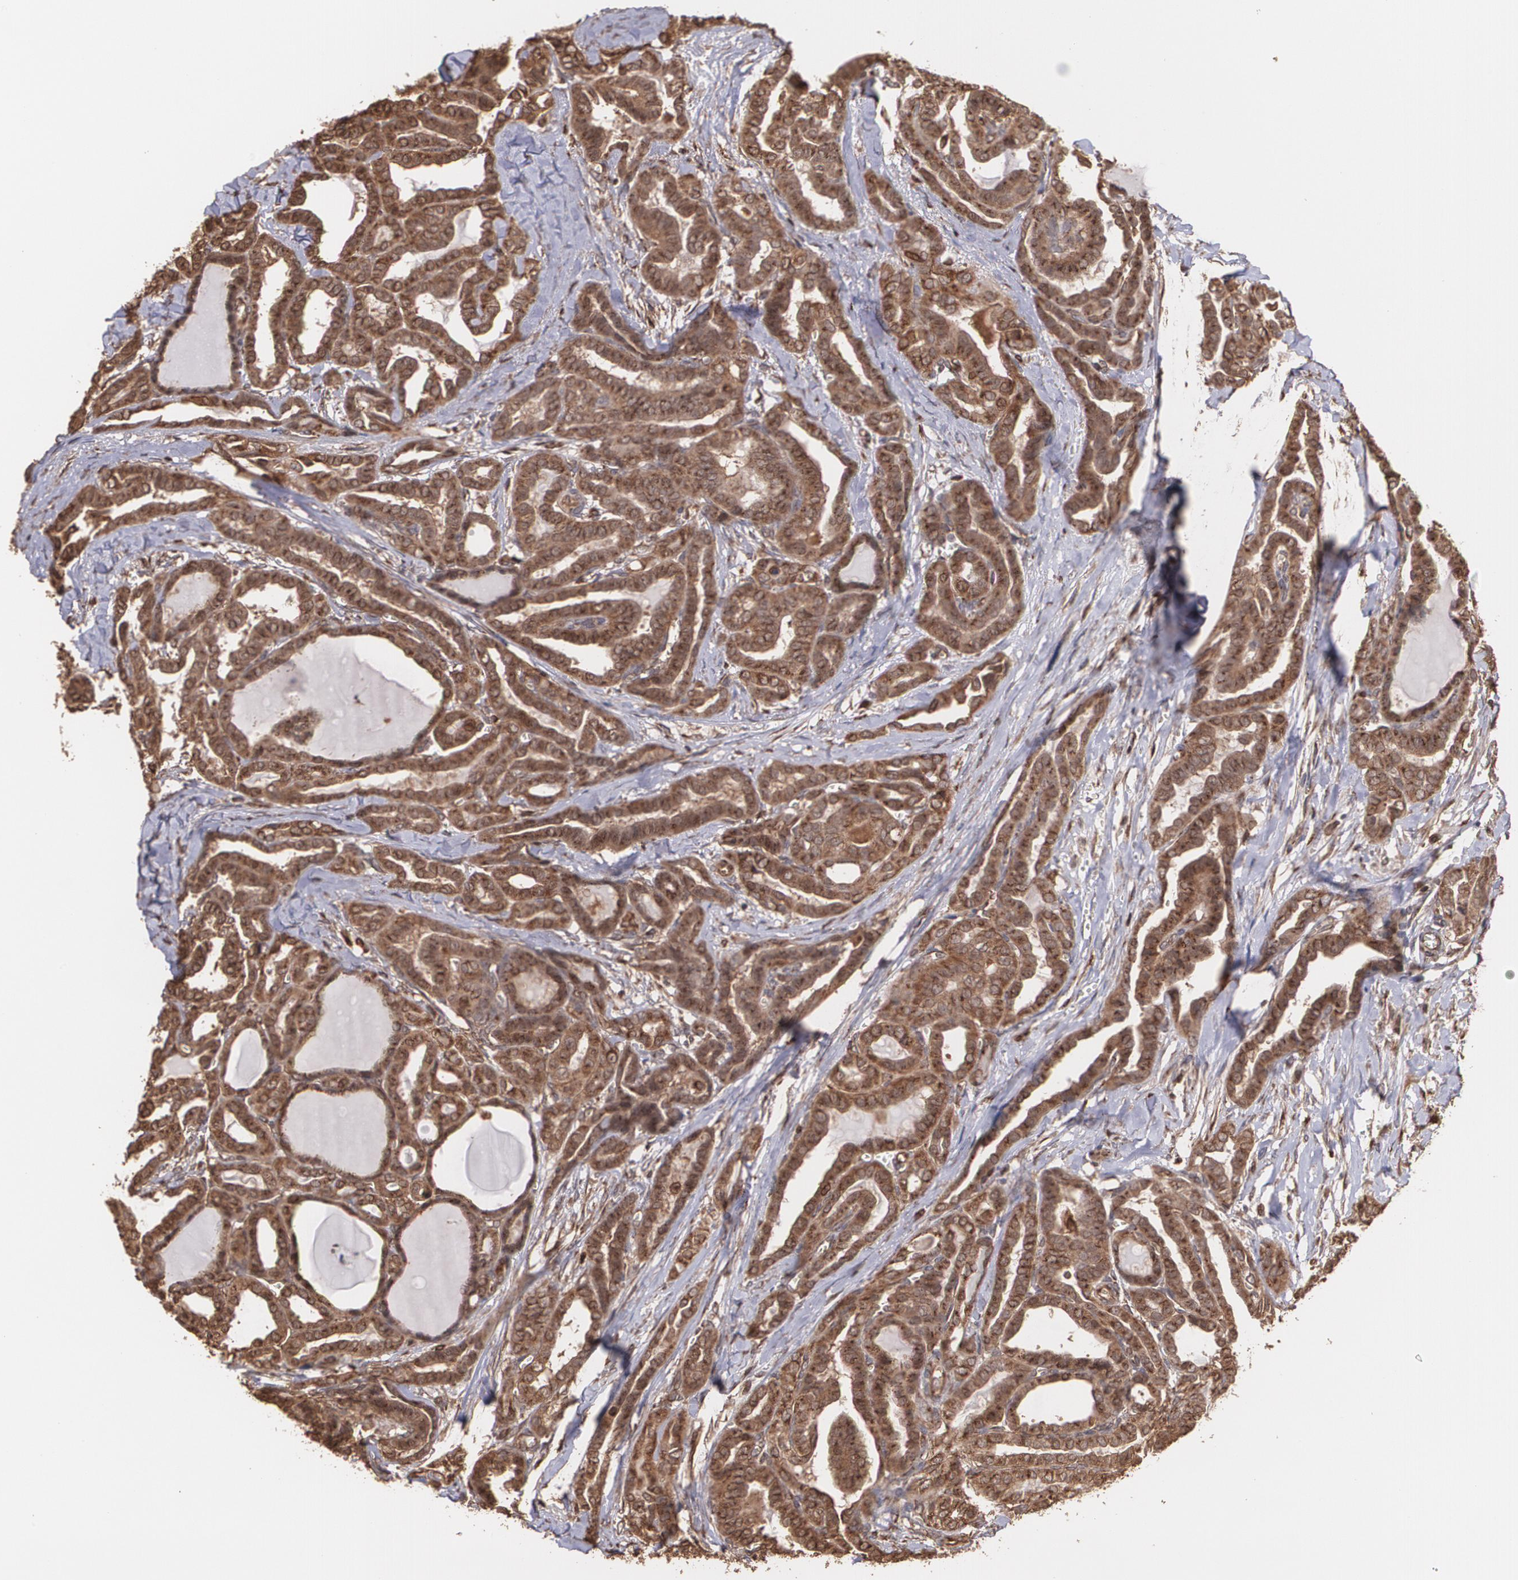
{"staining": {"intensity": "strong", "quantity": ">75%", "location": "cytoplasmic/membranous"}, "tissue": "thyroid cancer", "cell_type": "Tumor cells", "image_type": "cancer", "snomed": [{"axis": "morphology", "description": "Carcinoma, NOS"}, {"axis": "topography", "description": "Thyroid gland"}], "caption": "A high-resolution photomicrograph shows immunohistochemistry staining of carcinoma (thyroid), which reveals strong cytoplasmic/membranous staining in about >75% of tumor cells.", "gene": "TRIP11", "patient": {"sex": "female", "age": 91}}